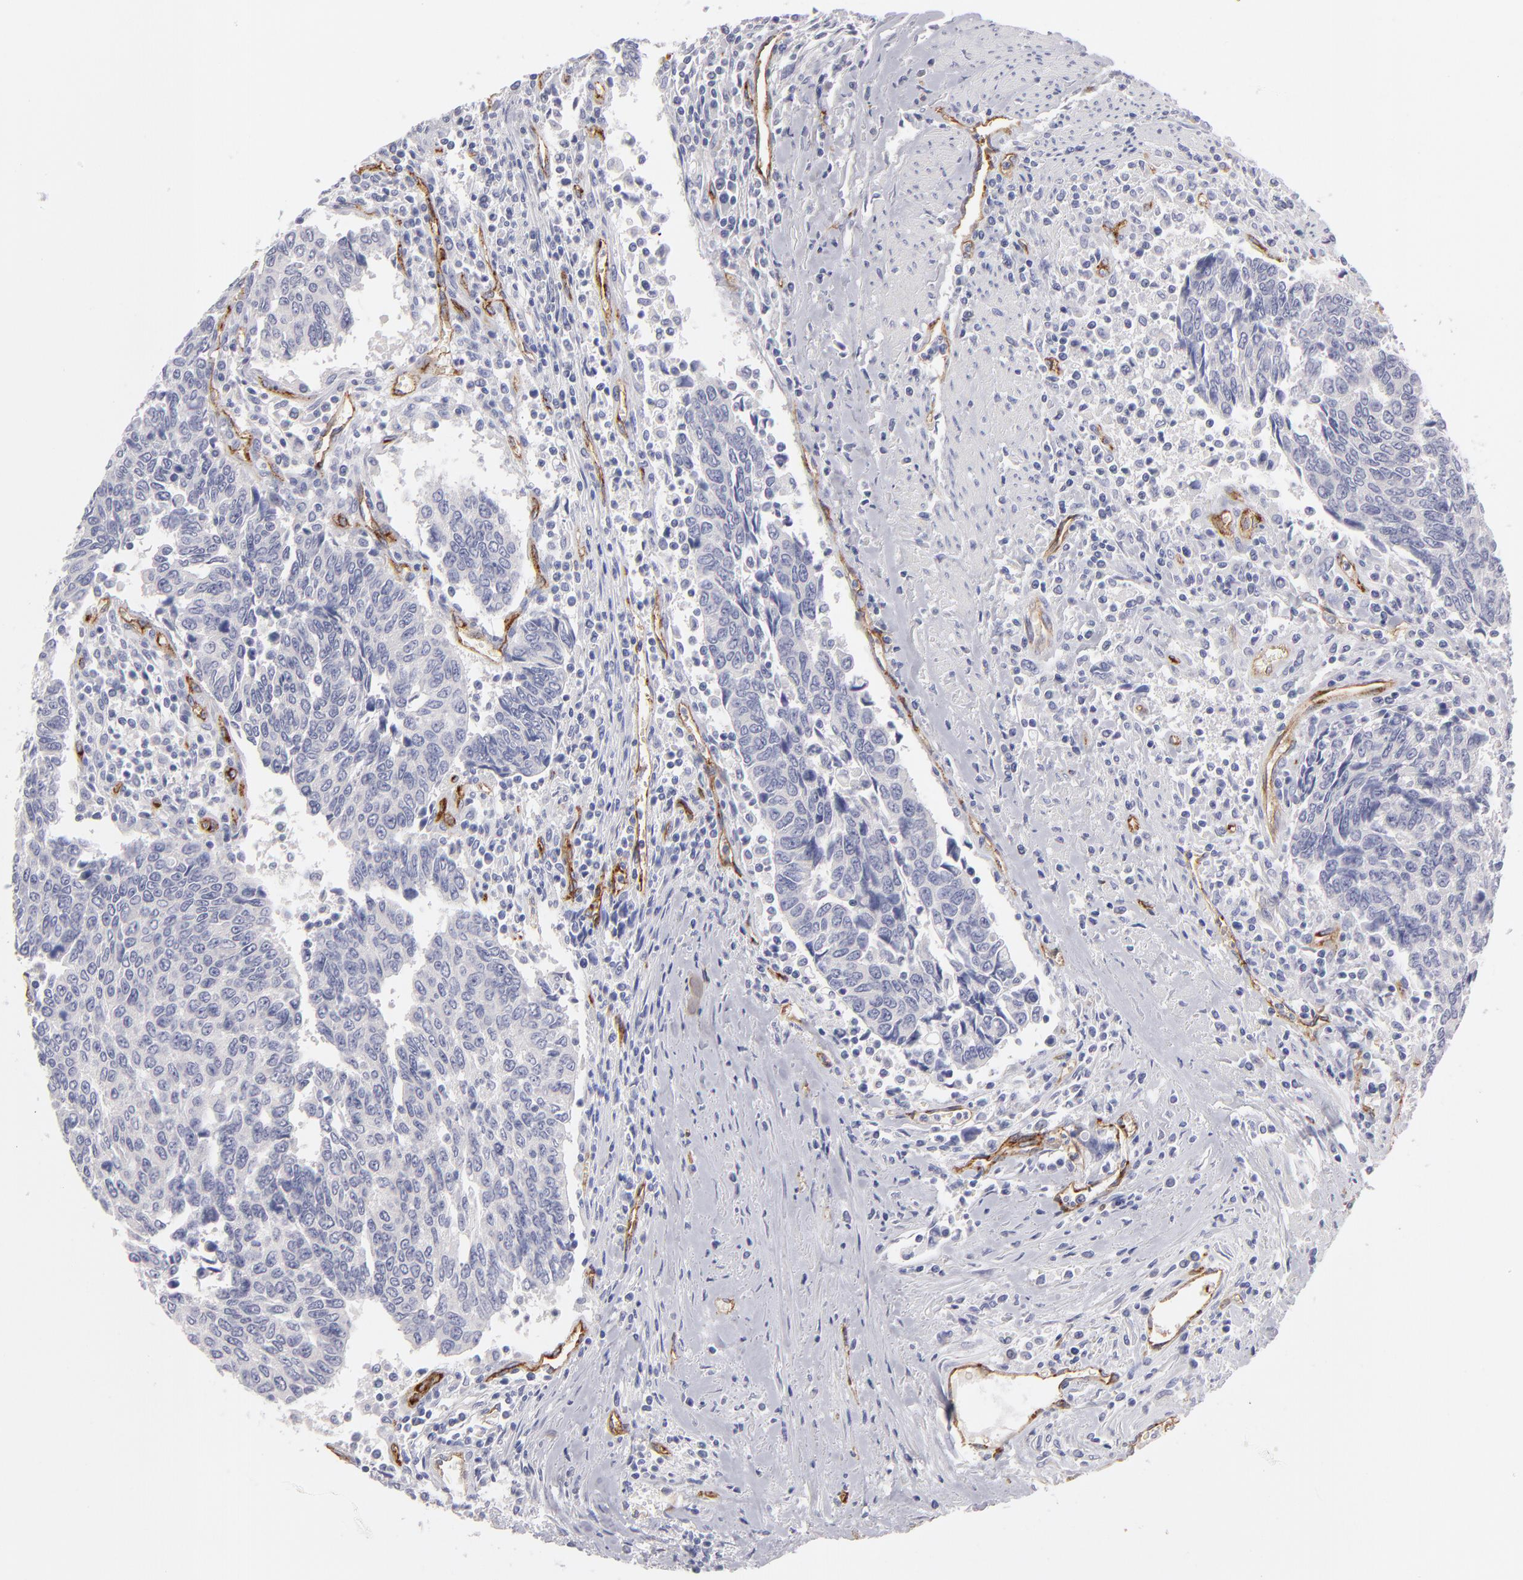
{"staining": {"intensity": "negative", "quantity": "none", "location": "none"}, "tissue": "urothelial cancer", "cell_type": "Tumor cells", "image_type": "cancer", "snomed": [{"axis": "morphology", "description": "Urothelial carcinoma, High grade"}, {"axis": "topography", "description": "Urinary bladder"}], "caption": "Tumor cells show no significant protein staining in high-grade urothelial carcinoma. (DAB (3,3'-diaminobenzidine) immunohistochemistry visualized using brightfield microscopy, high magnification).", "gene": "PLVAP", "patient": {"sex": "male", "age": 86}}